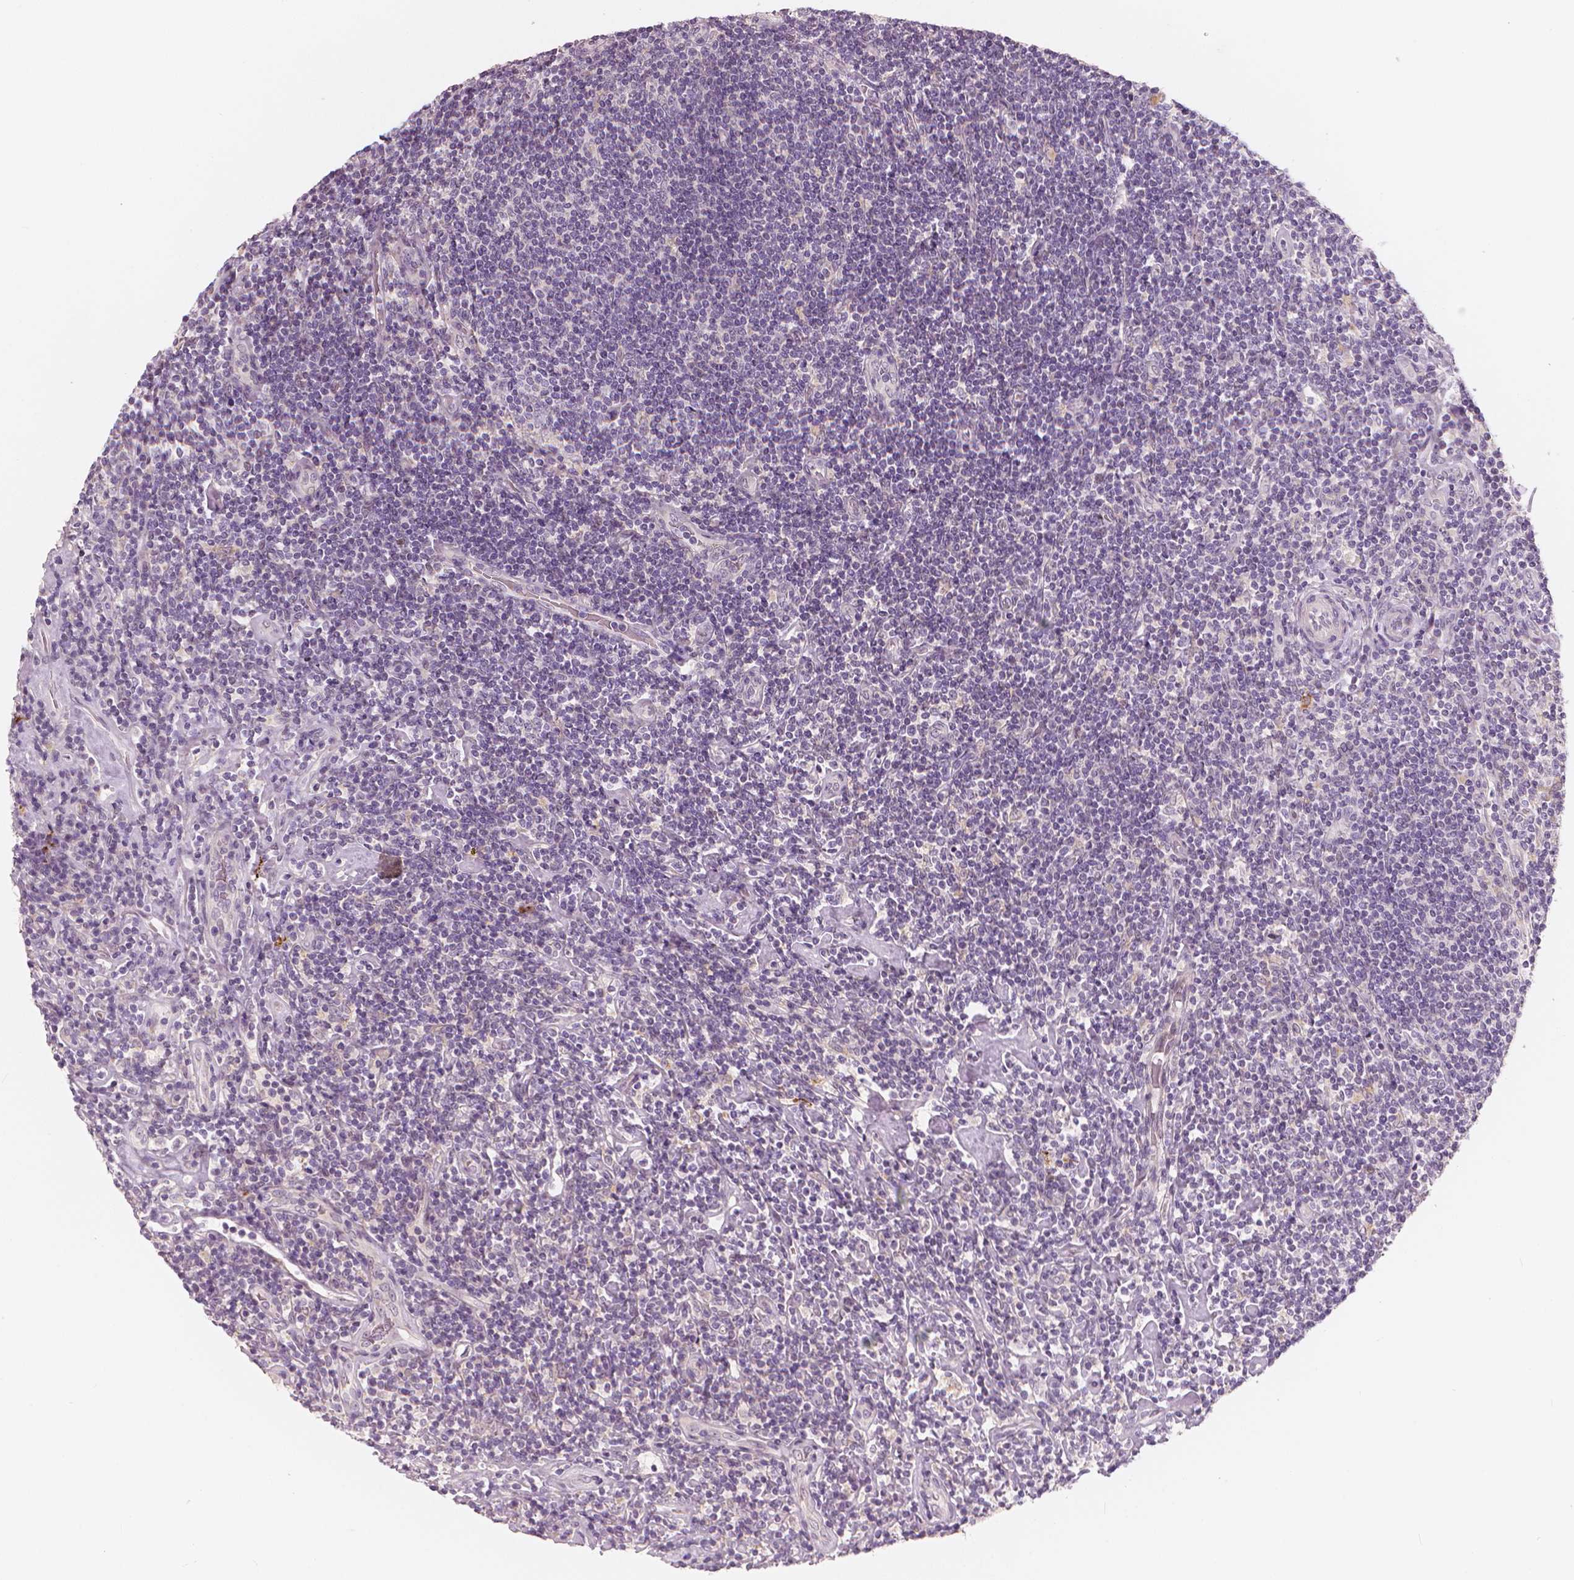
{"staining": {"intensity": "negative", "quantity": "none", "location": "none"}, "tissue": "lymphoma", "cell_type": "Tumor cells", "image_type": "cancer", "snomed": [{"axis": "morphology", "description": "Hodgkin's disease, NOS"}, {"axis": "topography", "description": "Lymph node"}], "caption": "This is a histopathology image of immunohistochemistry (IHC) staining of lymphoma, which shows no positivity in tumor cells.", "gene": "RNASE7", "patient": {"sex": "male", "age": 40}}